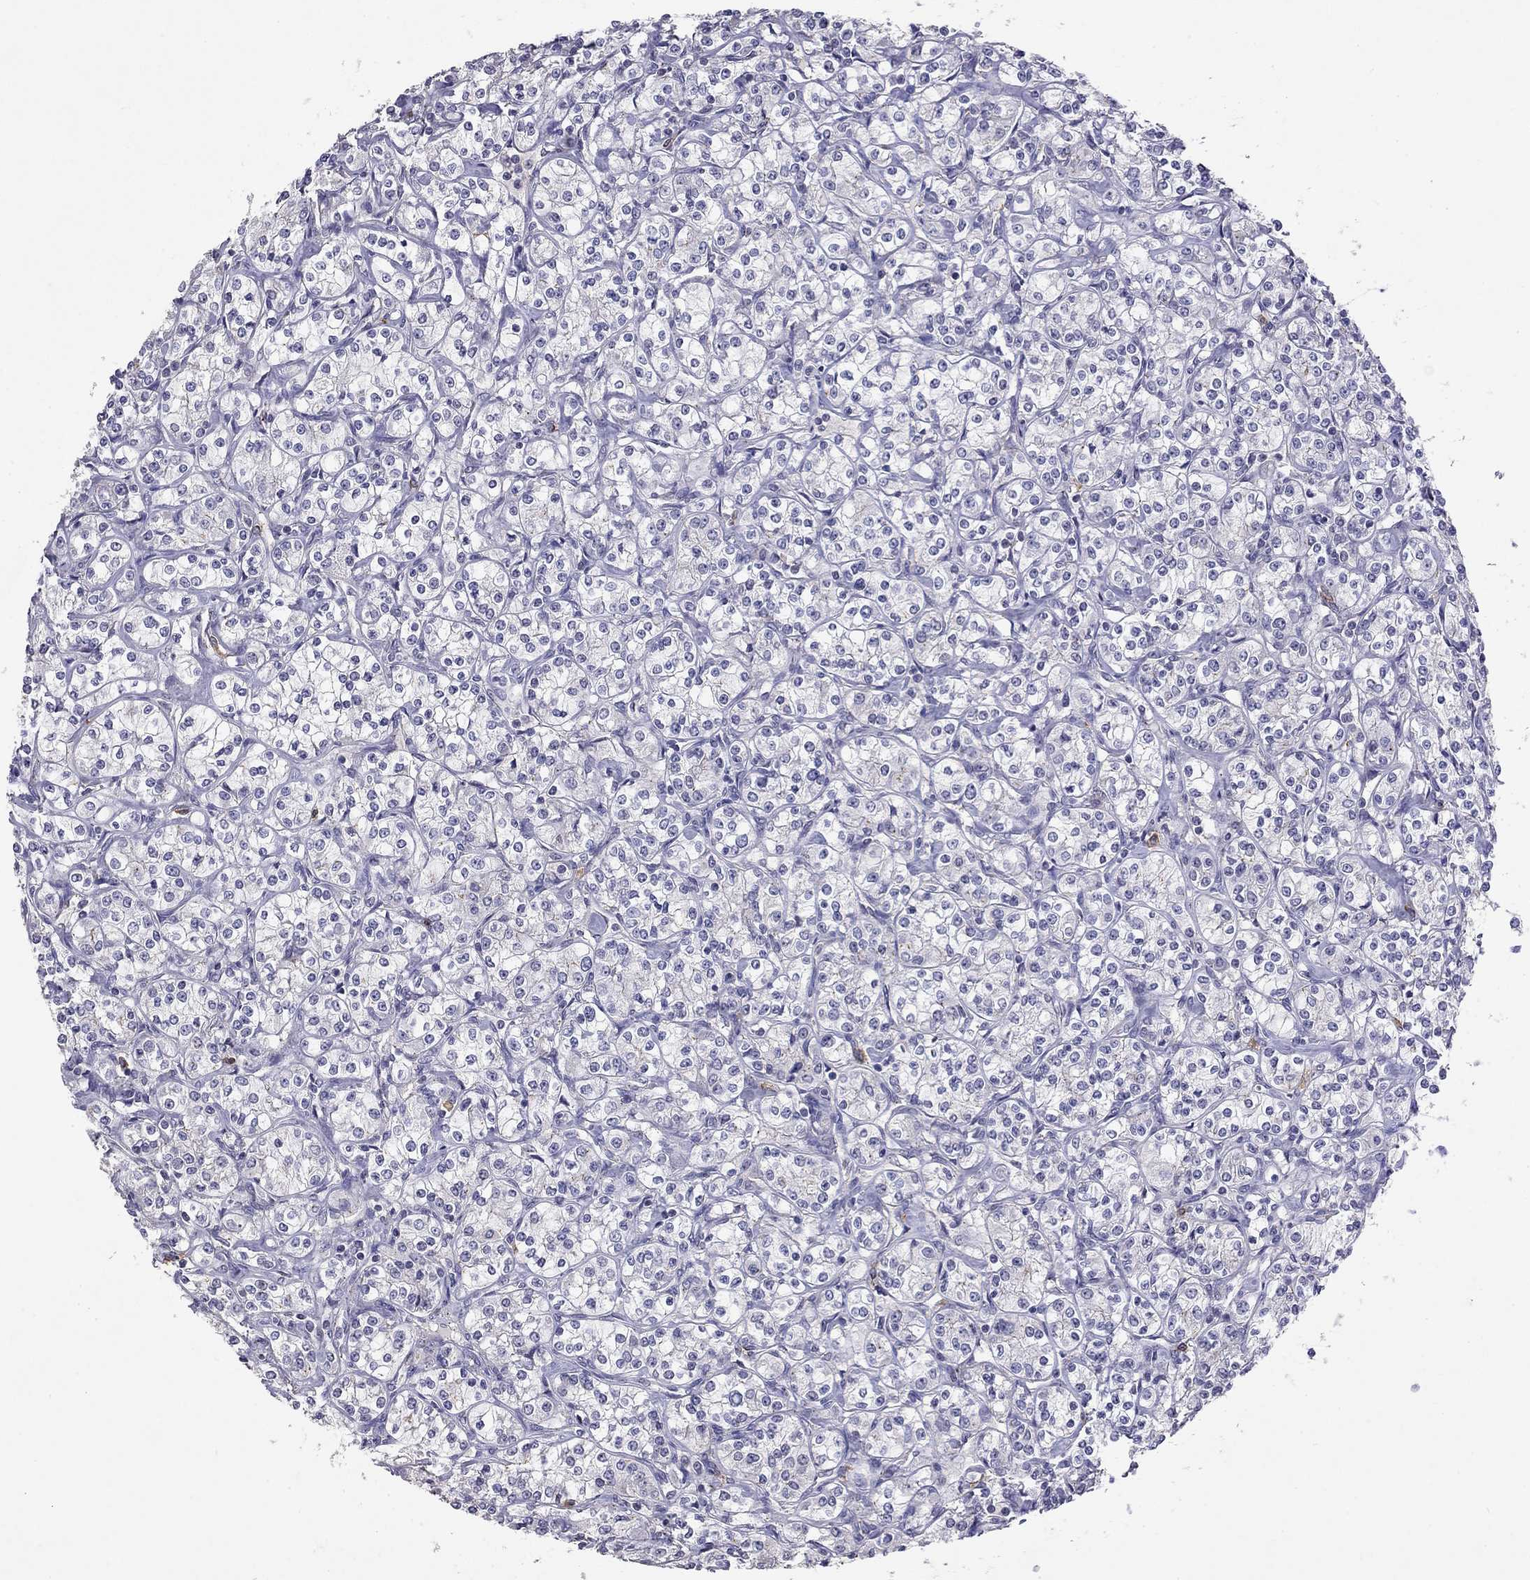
{"staining": {"intensity": "negative", "quantity": "none", "location": "none"}, "tissue": "renal cancer", "cell_type": "Tumor cells", "image_type": "cancer", "snomed": [{"axis": "morphology", "description": "Adenocarcinoma, NOS"}, {"axis": "topography", "description": "Kidney"}], "caption": "Human renal adenocarcinoma stained for a protein using immunohistochemistry (IHC) displays no staining in tumor cells.", "gene": "WNK3", "patient": {"sex": "male", "age": 77}}